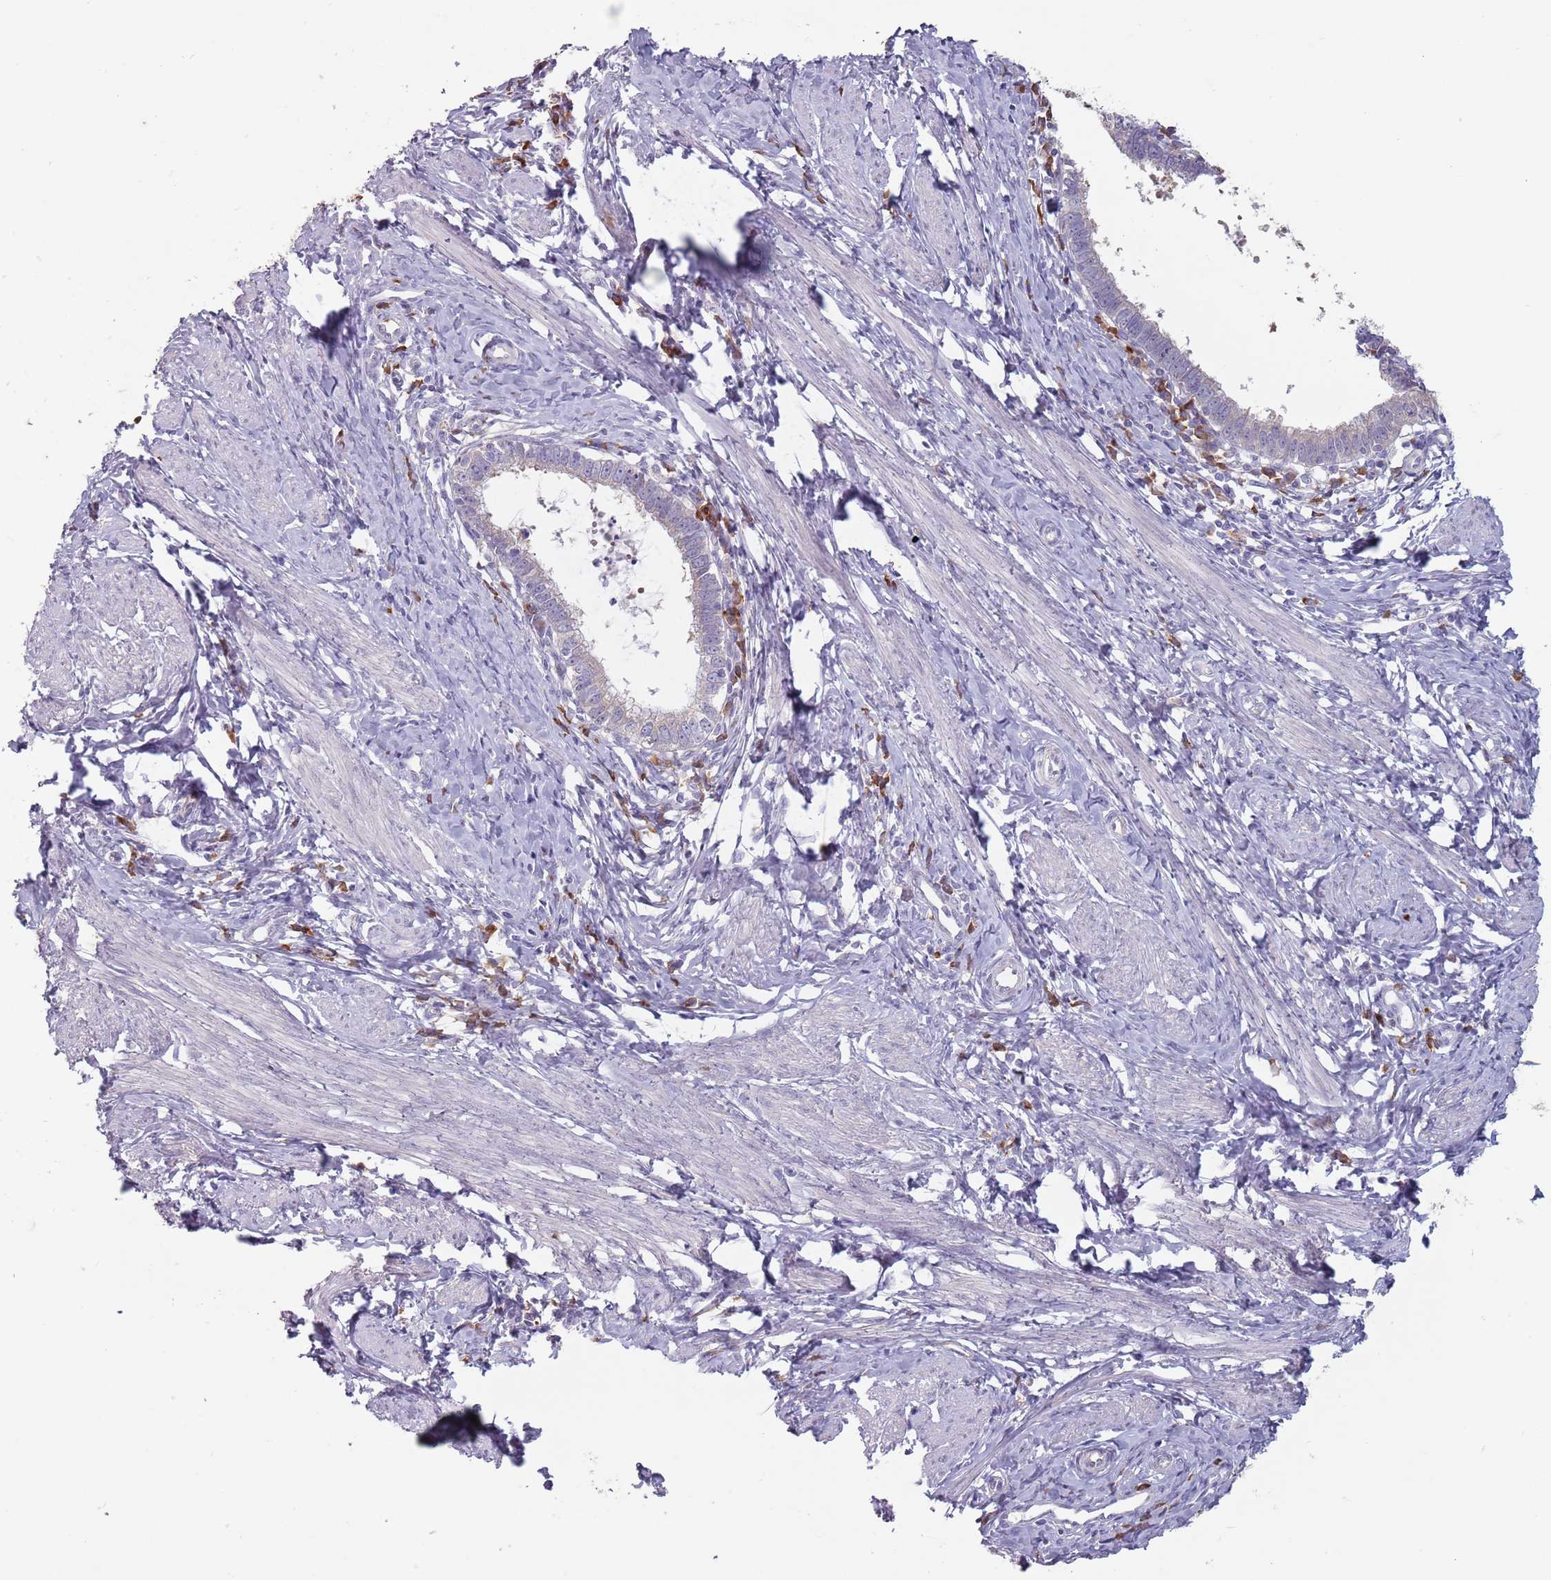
{"staining": {"intensity": "negative", "quantity": "none", "location": "none"}, "tissue": "cervical cancer", "cell_type": "Tumor cells", "image_type": "cancer", "snomed": [{"axis": "morphology", "description": "Adenocarcinoma, NOS"}, {"axis": "topography", "description": "Cervix"}], "caption": "Cervical cancer stained for a protein using immunohistochemistry demonstrates no positivity tumor cells.", "gene": "DXO", "patient": {"sex": "female", "age": 36}}